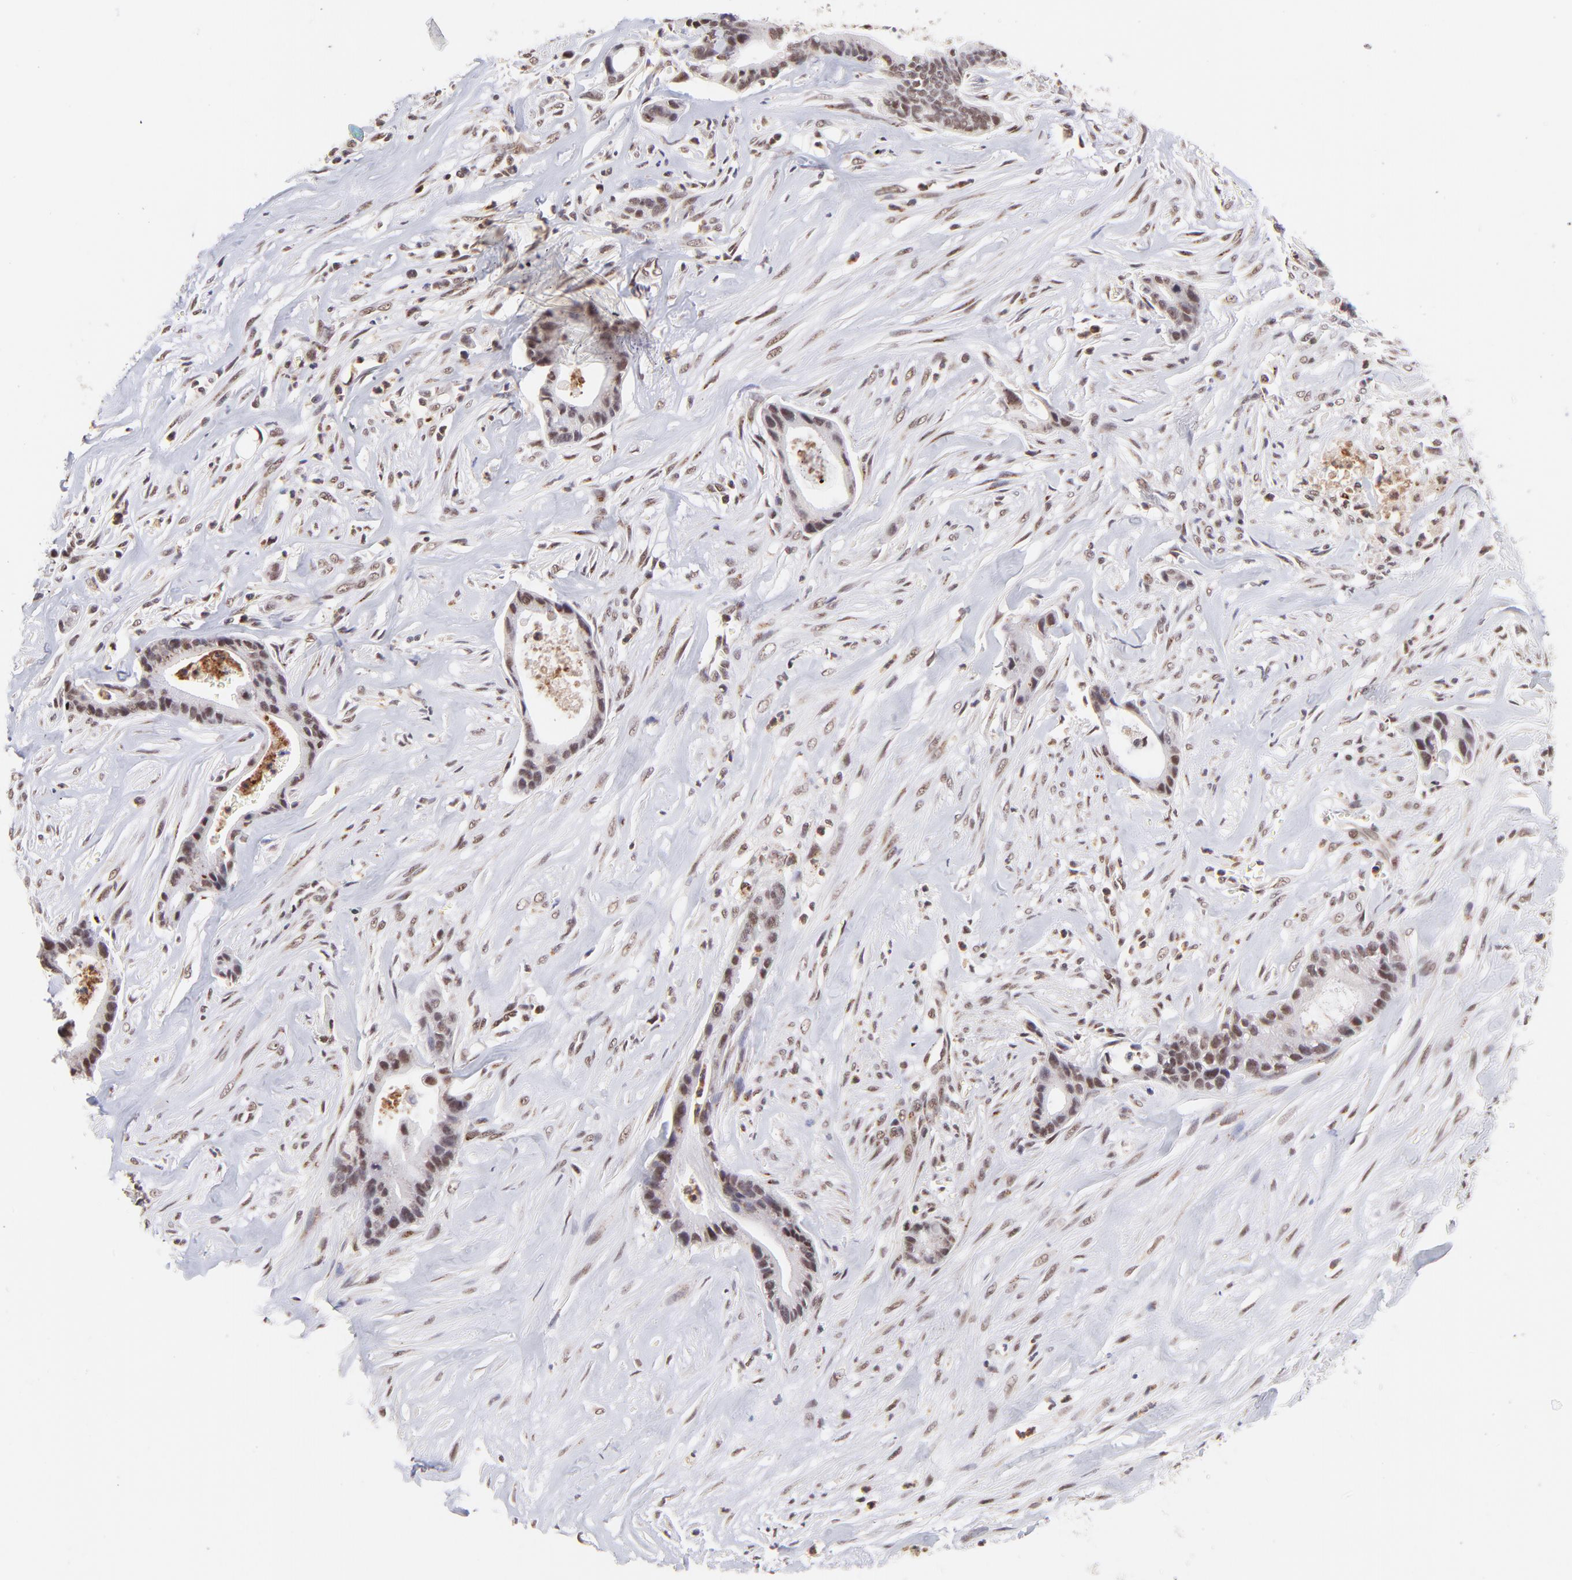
{"staining": {"intensity": "moderate", "quantity": ">75%", "location": "nuclear"}, "tissue": "liver cancer", "cell_type": "Tumor cells", "image_type": "cancer", "snomed": [{"axis": "morphology", "description": "Cholangiocarcinoma"}, {"axis": "topography", "description": "Liver"}], "caption": "A brown stain shows moderate nuclear expression of a protein in human liver cholangiocarcinoma tumor cells. The protein is stained brown, and the nuclei are stained in blue (DAB (3,3'-diaminobenzidine) IHC with brightfield microscopy, high magnification).", "gene": "MED12", "patient": {"sex": "female", "age": 55}}